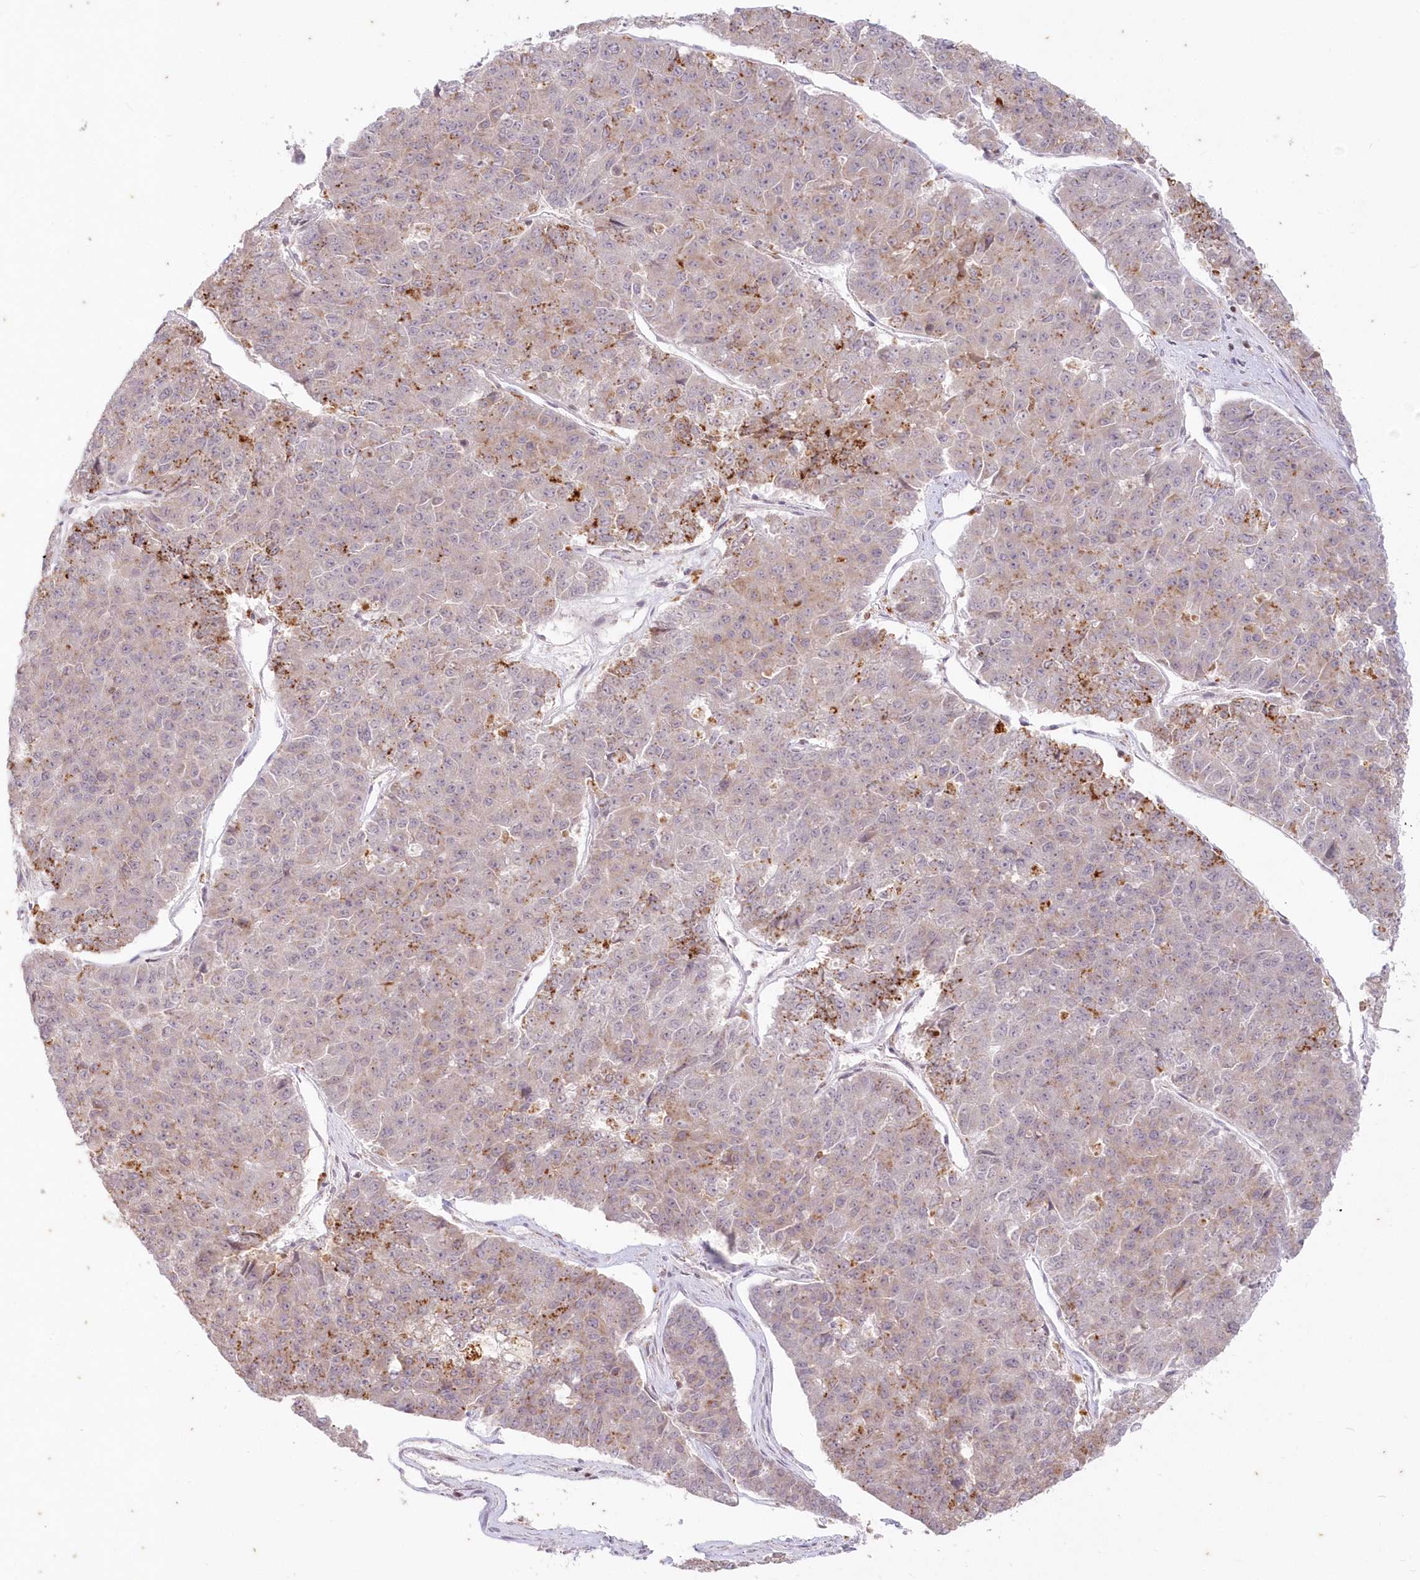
{"staining": {"intensity": "moderate", "quantity": "25%-75%", "location": "cytoplasmic/membranous"}, "tissue": "pancreatic cancer", "cell_type": "Tumor cells", "image_type": "cancer", "snomed": [{"axis": "morphology", "description": "Adenocarcinoma, NOS"}, {"axis": "topography", "description": "Pancreas"}], "caption": "Immunohistochemical staining of human adenocarcinoma (pancreatic) exhibits medium levels of moderate cytoplasmic/membranous protein expression in about 25%-75% of tumor cells.", "gene": "MTMR3", "patient": {"sex": "male", "age": 50}}